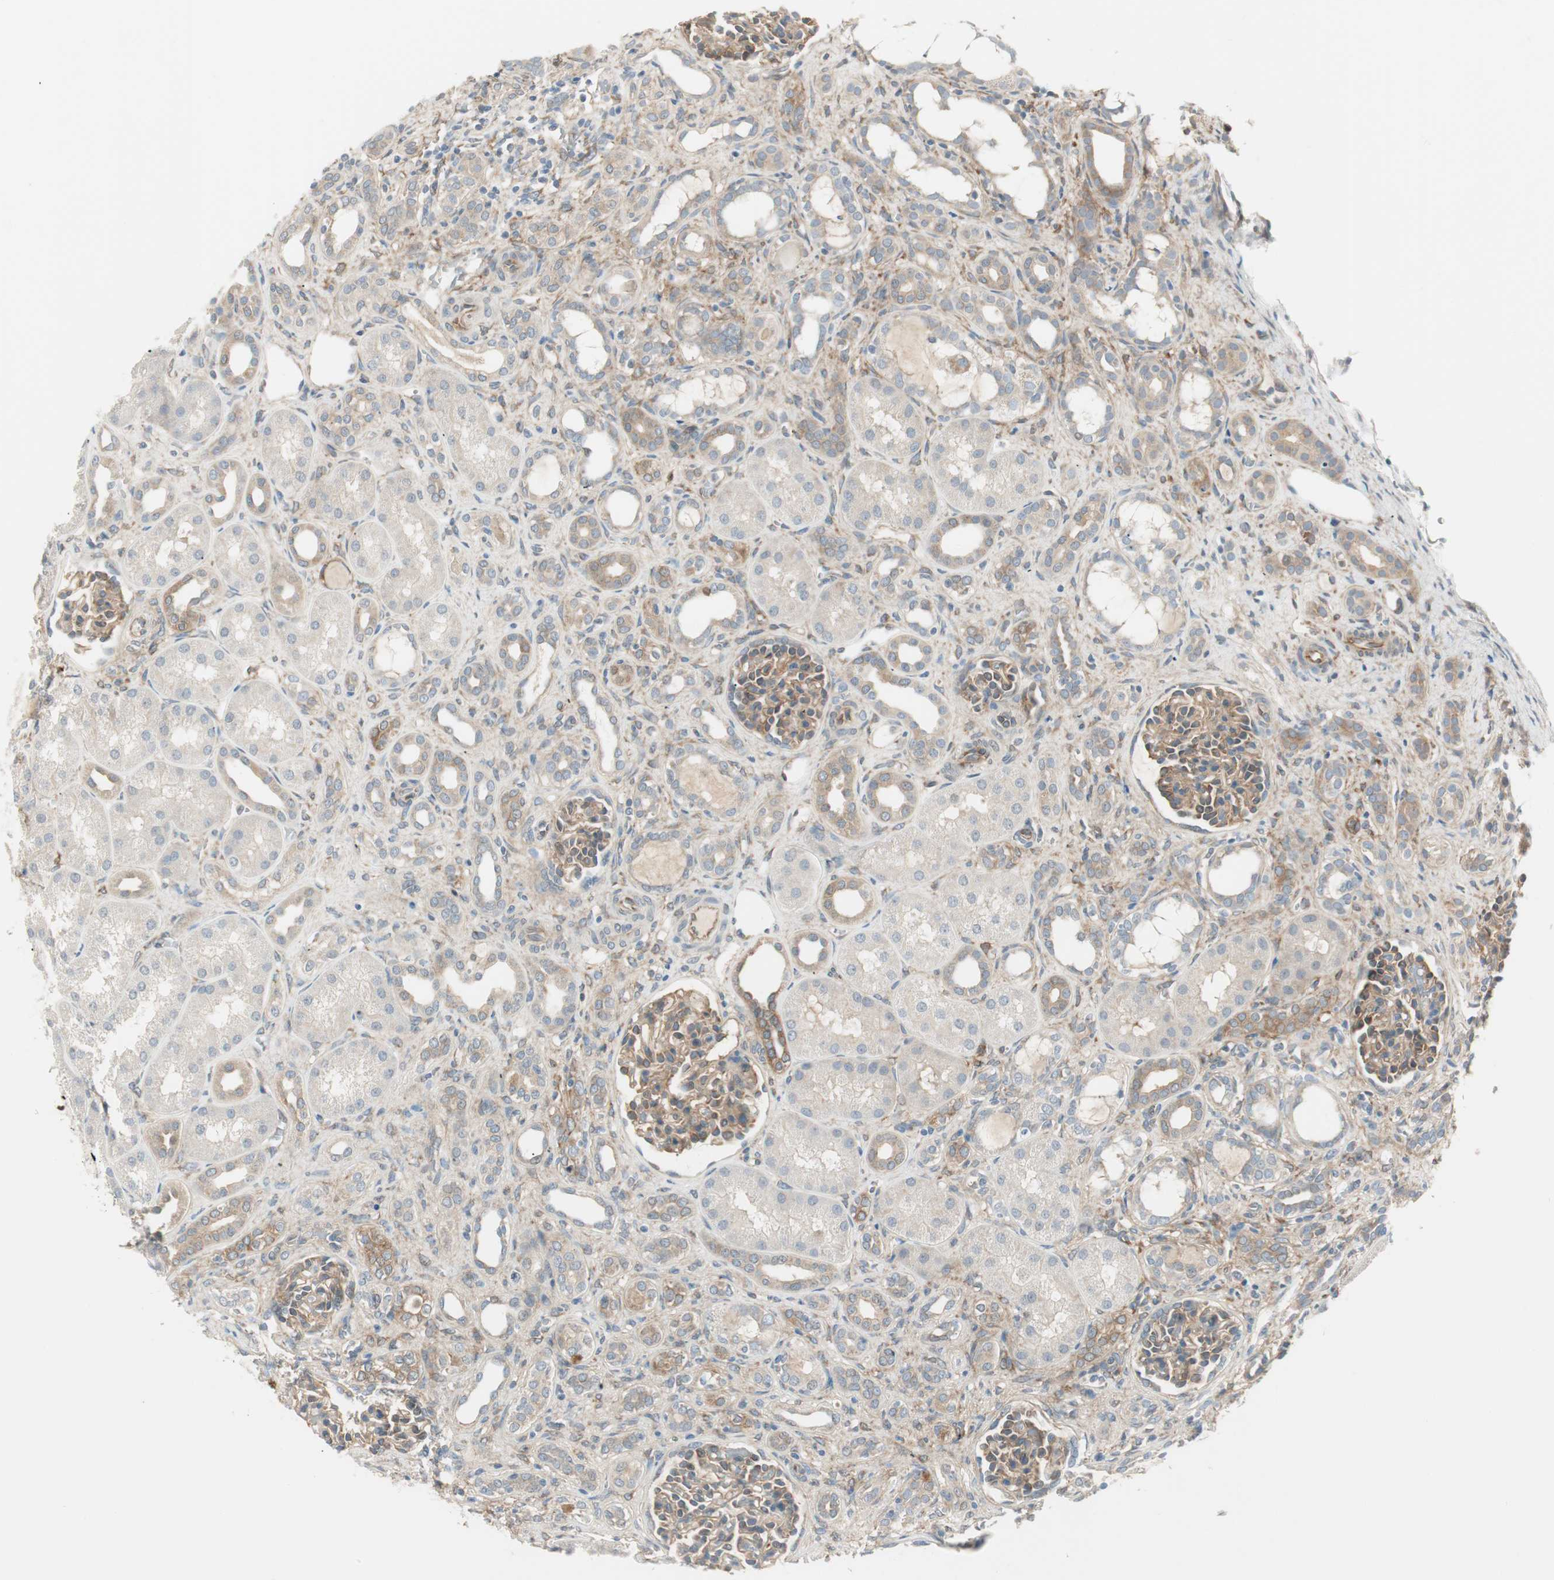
{"staining": {"intensity": "moderate", "quantity": ">75%", "location": "cytoplasmic/membranous"}, "tissue": "kidney", "cell_type": "Cells in glomeruli", "image_type": "normal", "snomed": [{"axis": "morphology", "description": "Normal tissue, NOS"}, {"axis": "topography", "description": "Kidney"}], "caption": "Brown immunohistochemical staining in unremarkable kidney displays moderate cytoplasmic/membranous expression in about >75% of cells in glomeruli. (DAB (3,3'-diaminobenzidine) = brown stain, brightfield microscopy at high magnification).", "gene": "STON1", "patient": {"sex": "male", "age": 7}}